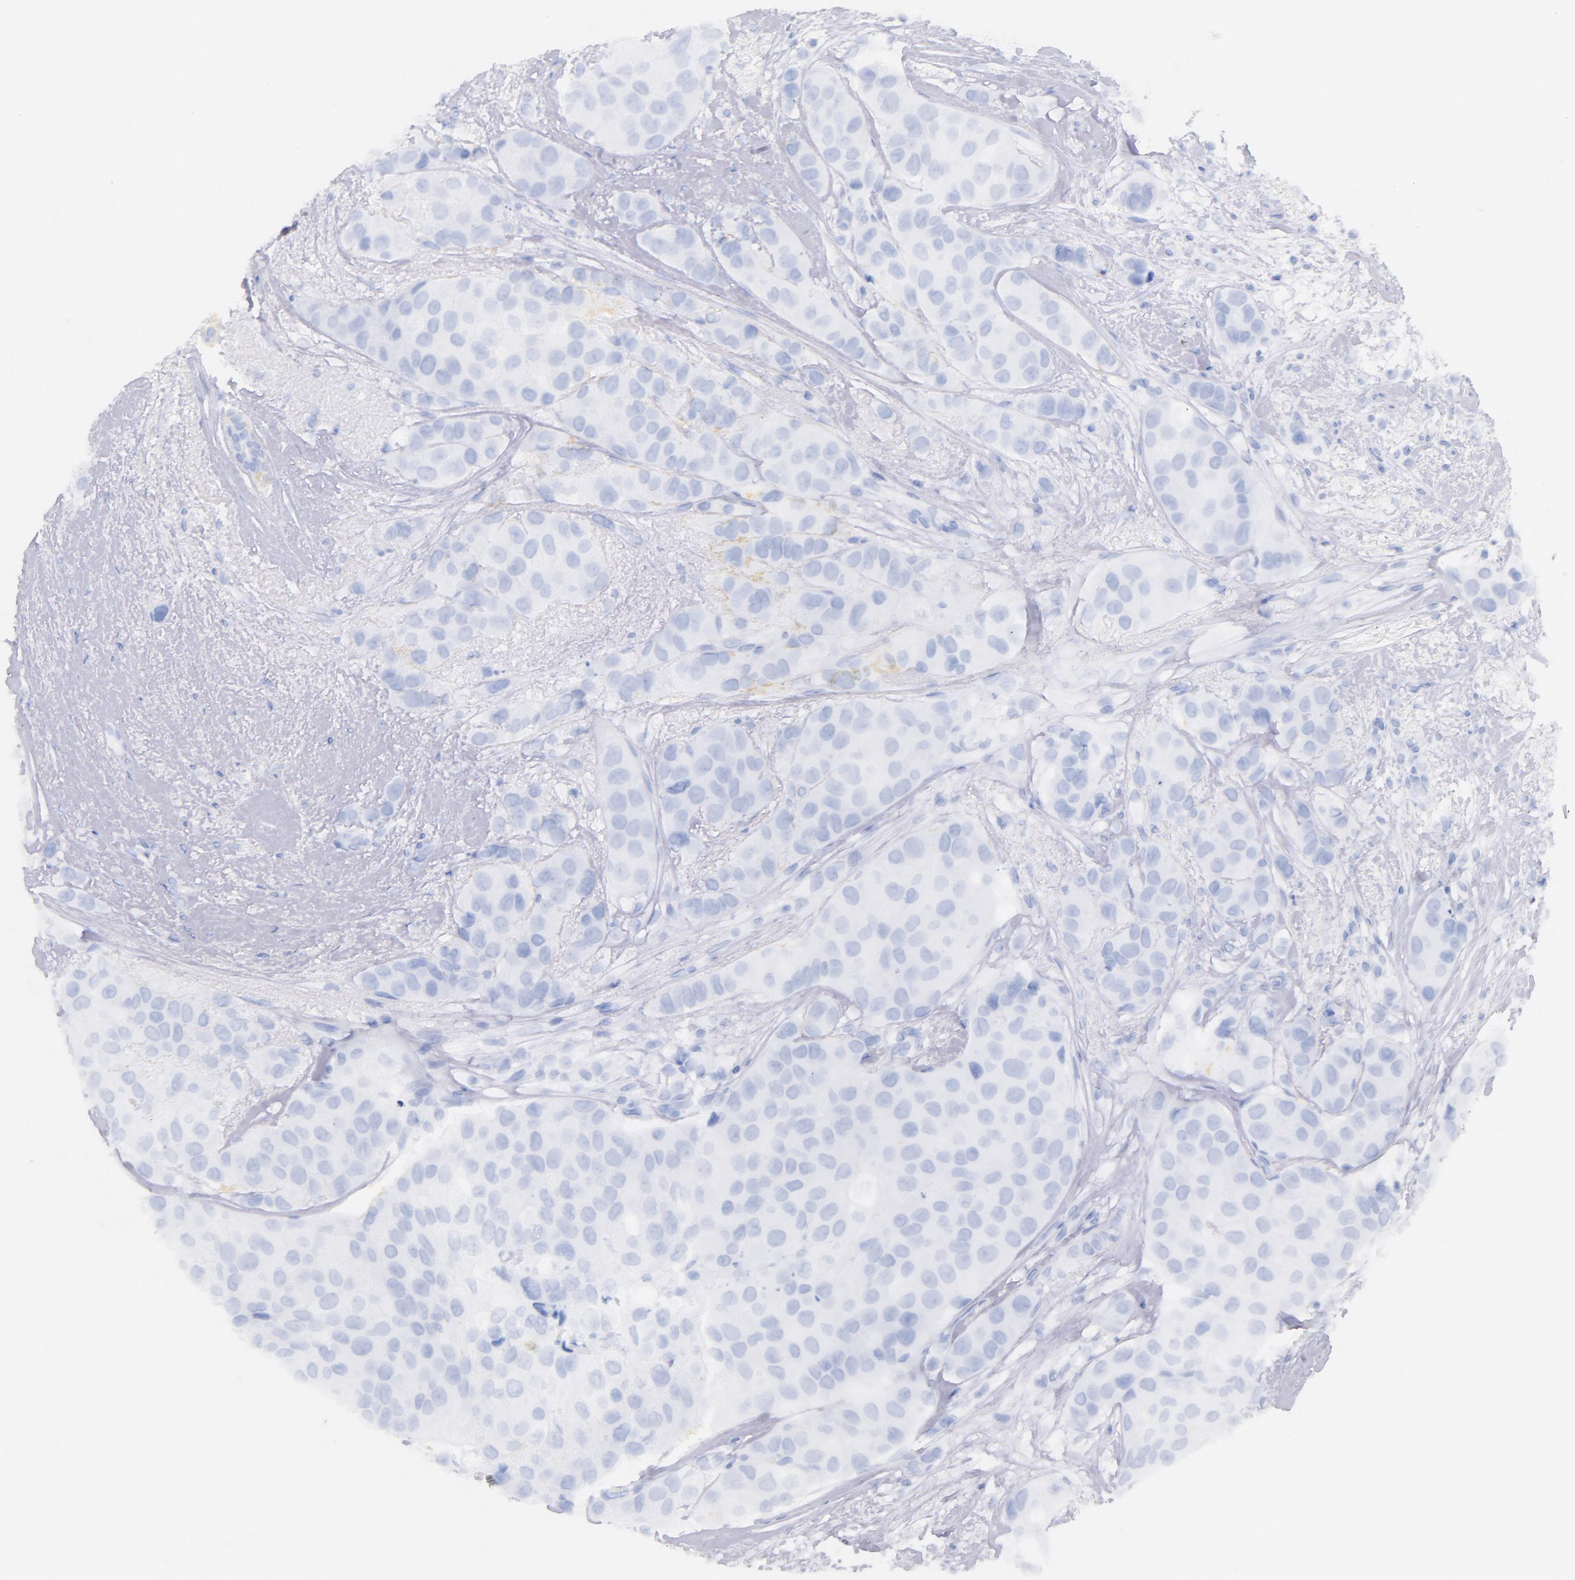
{"staining": {"intensity": "negative", "quantity": "none", "location": "none"}, "tissue": "breast cancer", "cell_type": "Tumor cells", "image_type": "cancer", "snomed": [{"axis": "morphology", "description": "Duct carcinoma"}, {"axis": "topography", "description": "Breast"}], "caption": "Tumor cells show no significant protein positivity in breast infiltrating ductal carcinoma.", "gene": "CD44", "patient": {"sex": "female", "age": 68}}